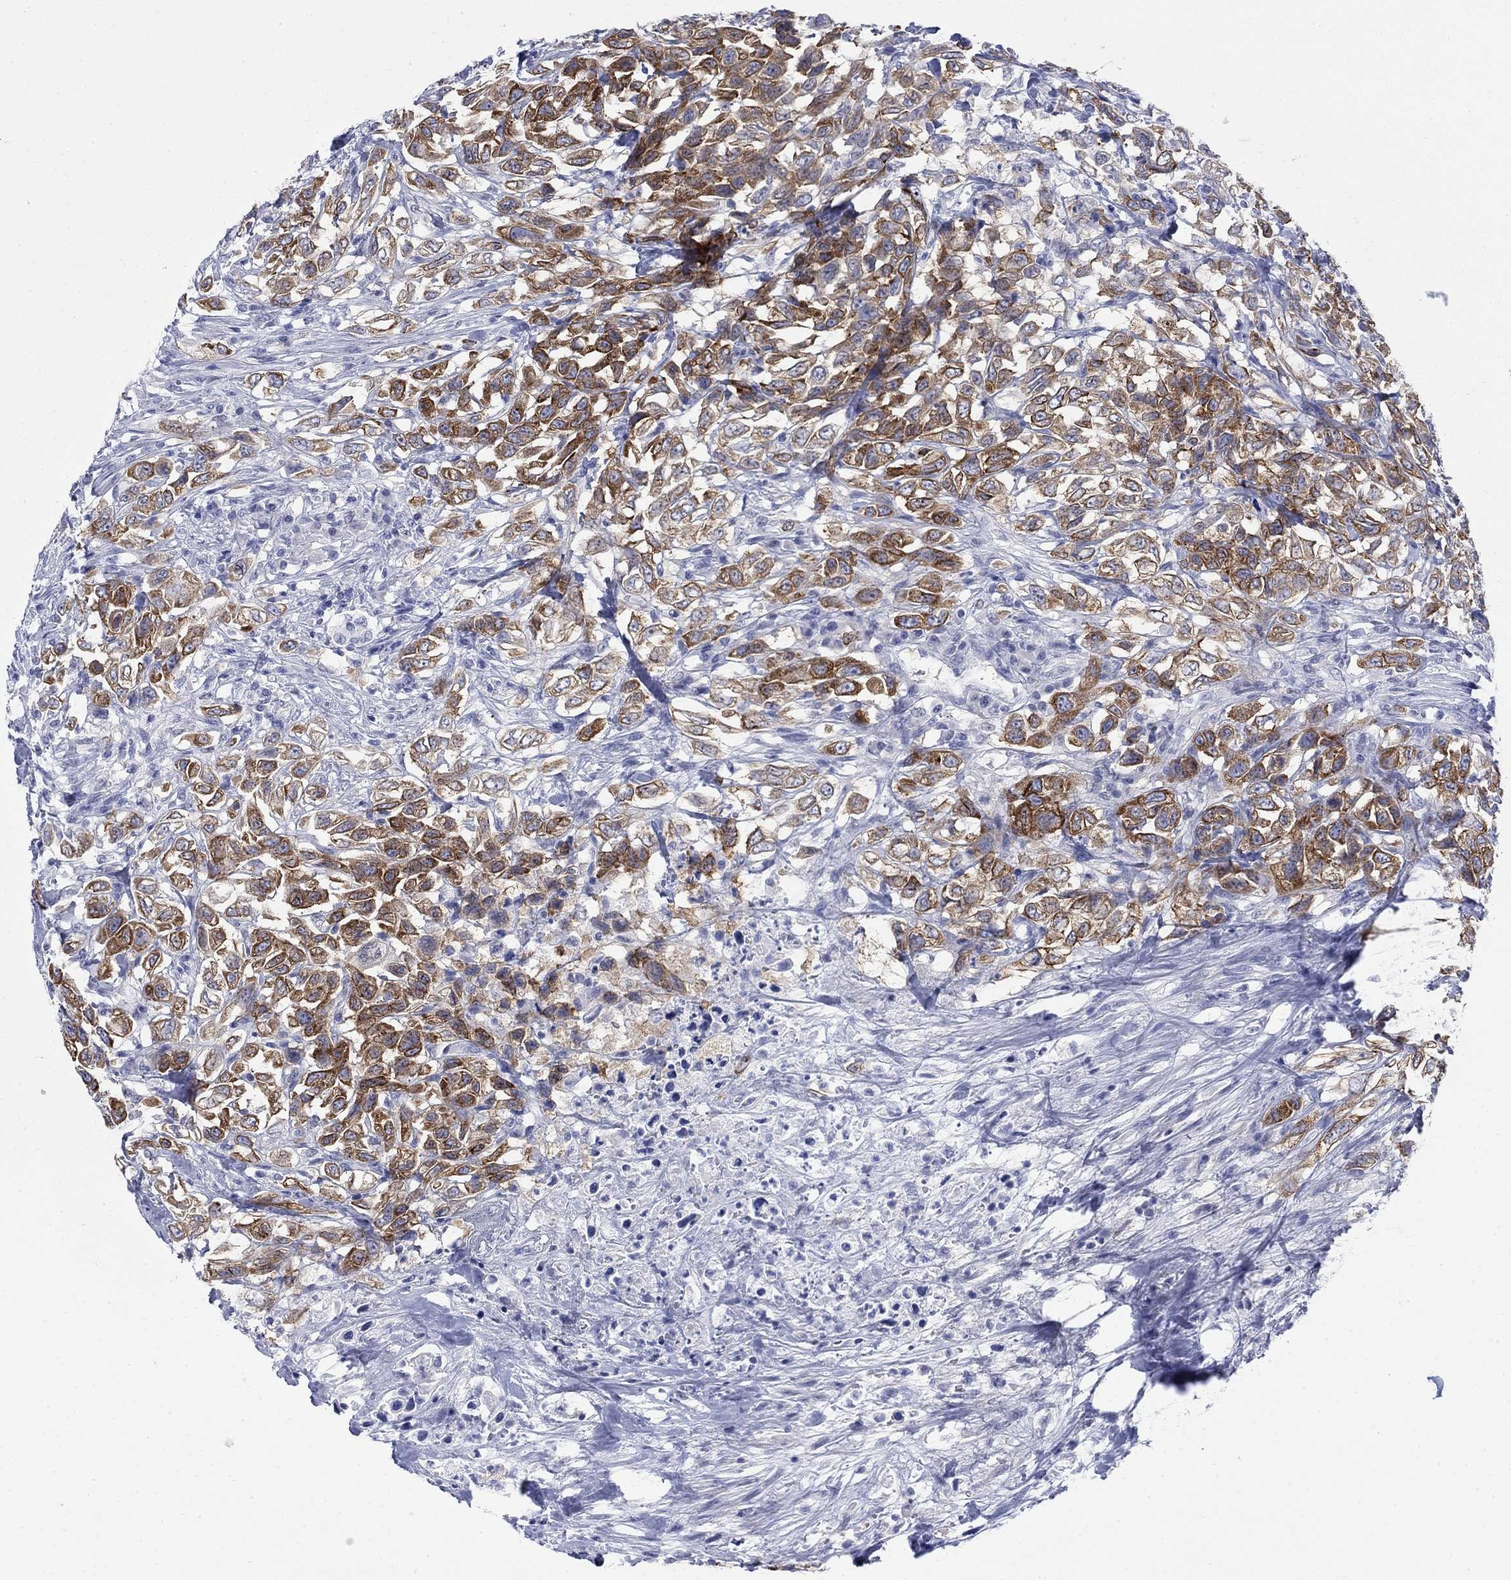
{"staining": {"intensity": "strong", "quantity": "25%-75%", "location": "cytoplasmic/membranous"}, "tissue": "urothelial cancer", "cell_type": "Tumor cells", "image_type": "cancer", "snomed": [{"axis": "morphology", "description": "Urothelial carcinoma, High grade"}, {"axis": "topography", "description": "Urinary bladder"}], "caption": "Urothelial carcinoma (high-grade) was stained to show a protein in brown. There is high levels of strong cytoplasmic/membranous expression in approximately 25%-75% of tumor cells.", "gene": "IGF2BP3", "patient": {"sex": "female", "age": 56}}